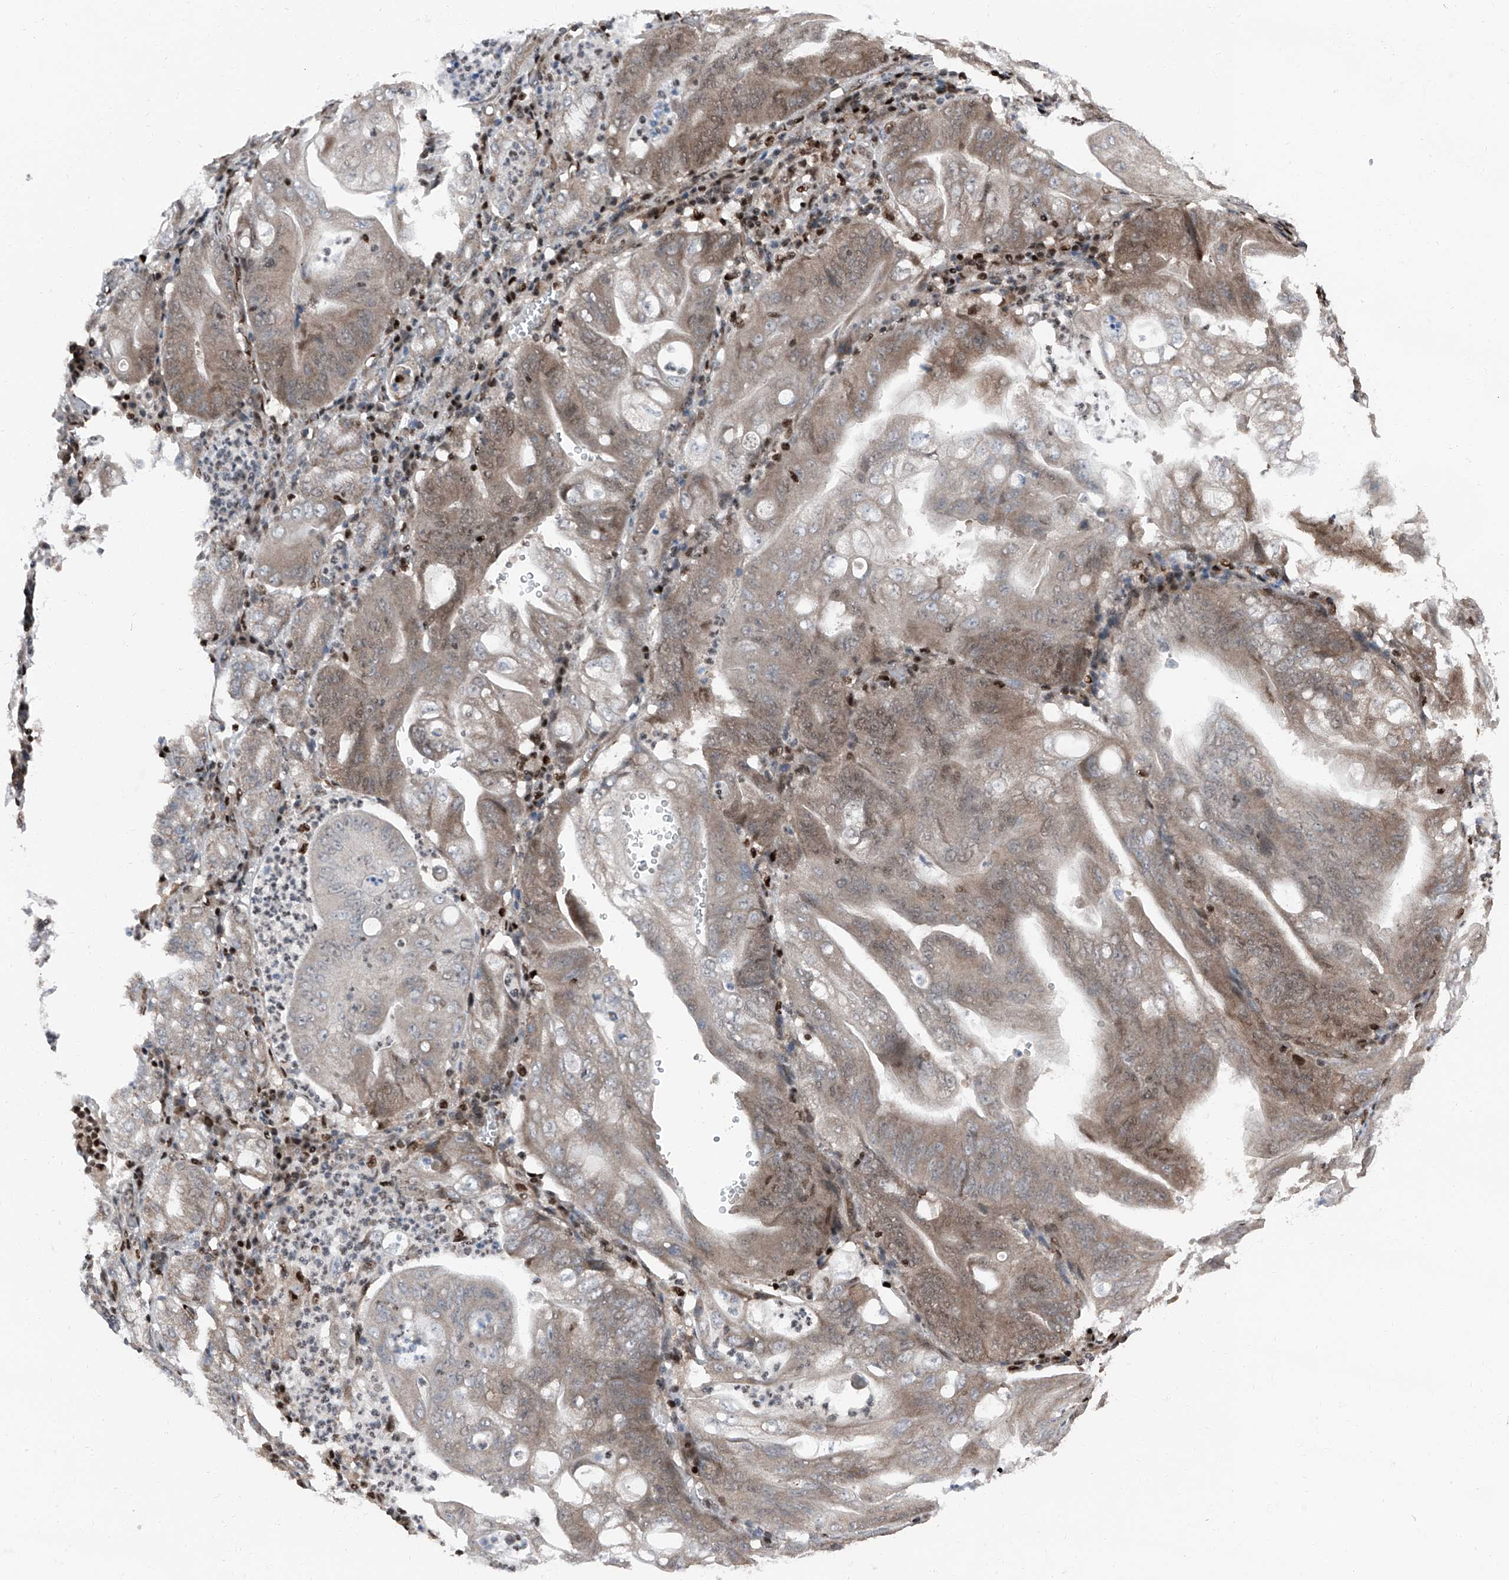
{"staining": {"intensity": "moderate", "quantity": ">75%", "location": "cytoplasmic/membranous,nuclear"}, "tissue": "stomach cancer", "cell_type": "Tumor cells", "image_type": "cancer", "snomed": [{"axis": "morphology", "description": "Adenocarcinoma, NOS"}, {"axis": "topography", "description": "Stomach"}], "caption": "Stomach cancer (adenocarcinoma) stained for a protein exhibits moderate cytoplasmic/membranous and nuclear positivity in tumor cells. The staining was performed using DAB (3,3'-diaminobenzidine) to visualize the protein expression in brown, while the nuclei were stained in blue with hematoxylin (Magnification: 20x).", "gene": "FKBP5", "patient": {"sex": "female", "age": 73}}